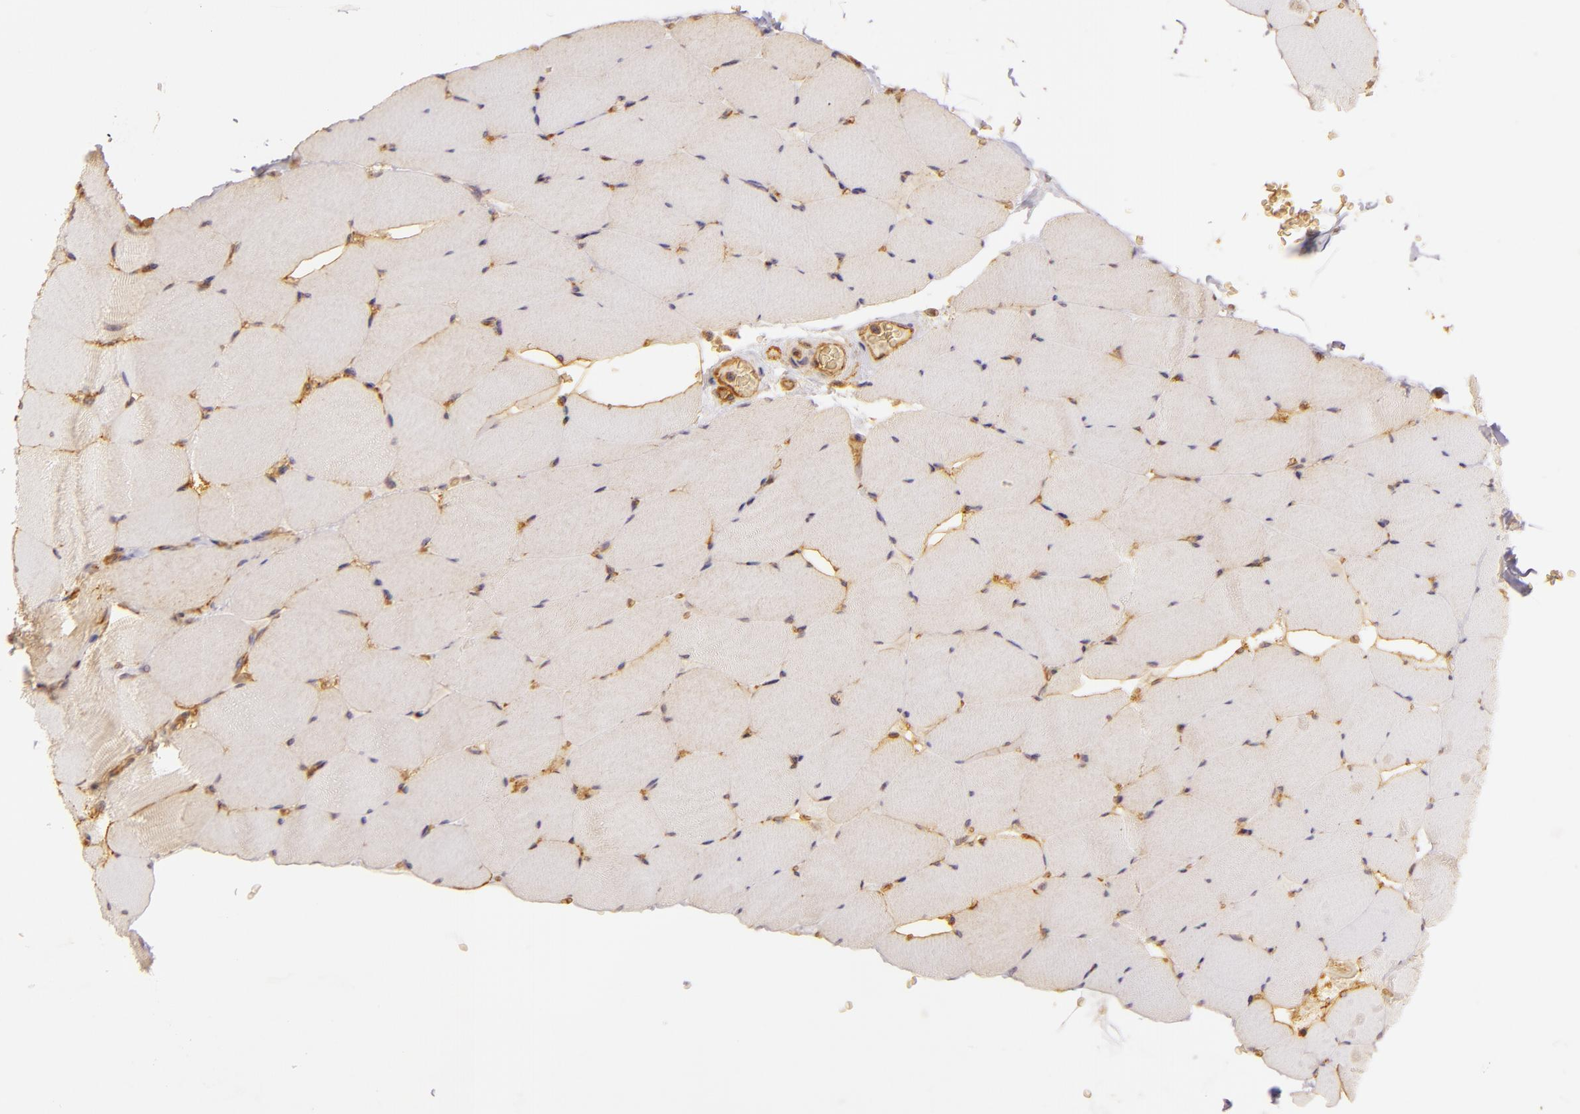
{"staining": {"intensity": "negative", "quantity": "none", "location": "none"}, "tissue": "skeletal muscle", "cell_type": "Myocytes", "image_type": "normal", "snomed": [{"axis": "morphology", "description": "Normal tissue, NOS"}, {"axis": "topography", "description": "Skeletal muscle"}], "caption": "Myocytes show no significant staining in normal skeletal muscle.", "gene": "CD59", "patient": {"sex": "male", "age": 62}}